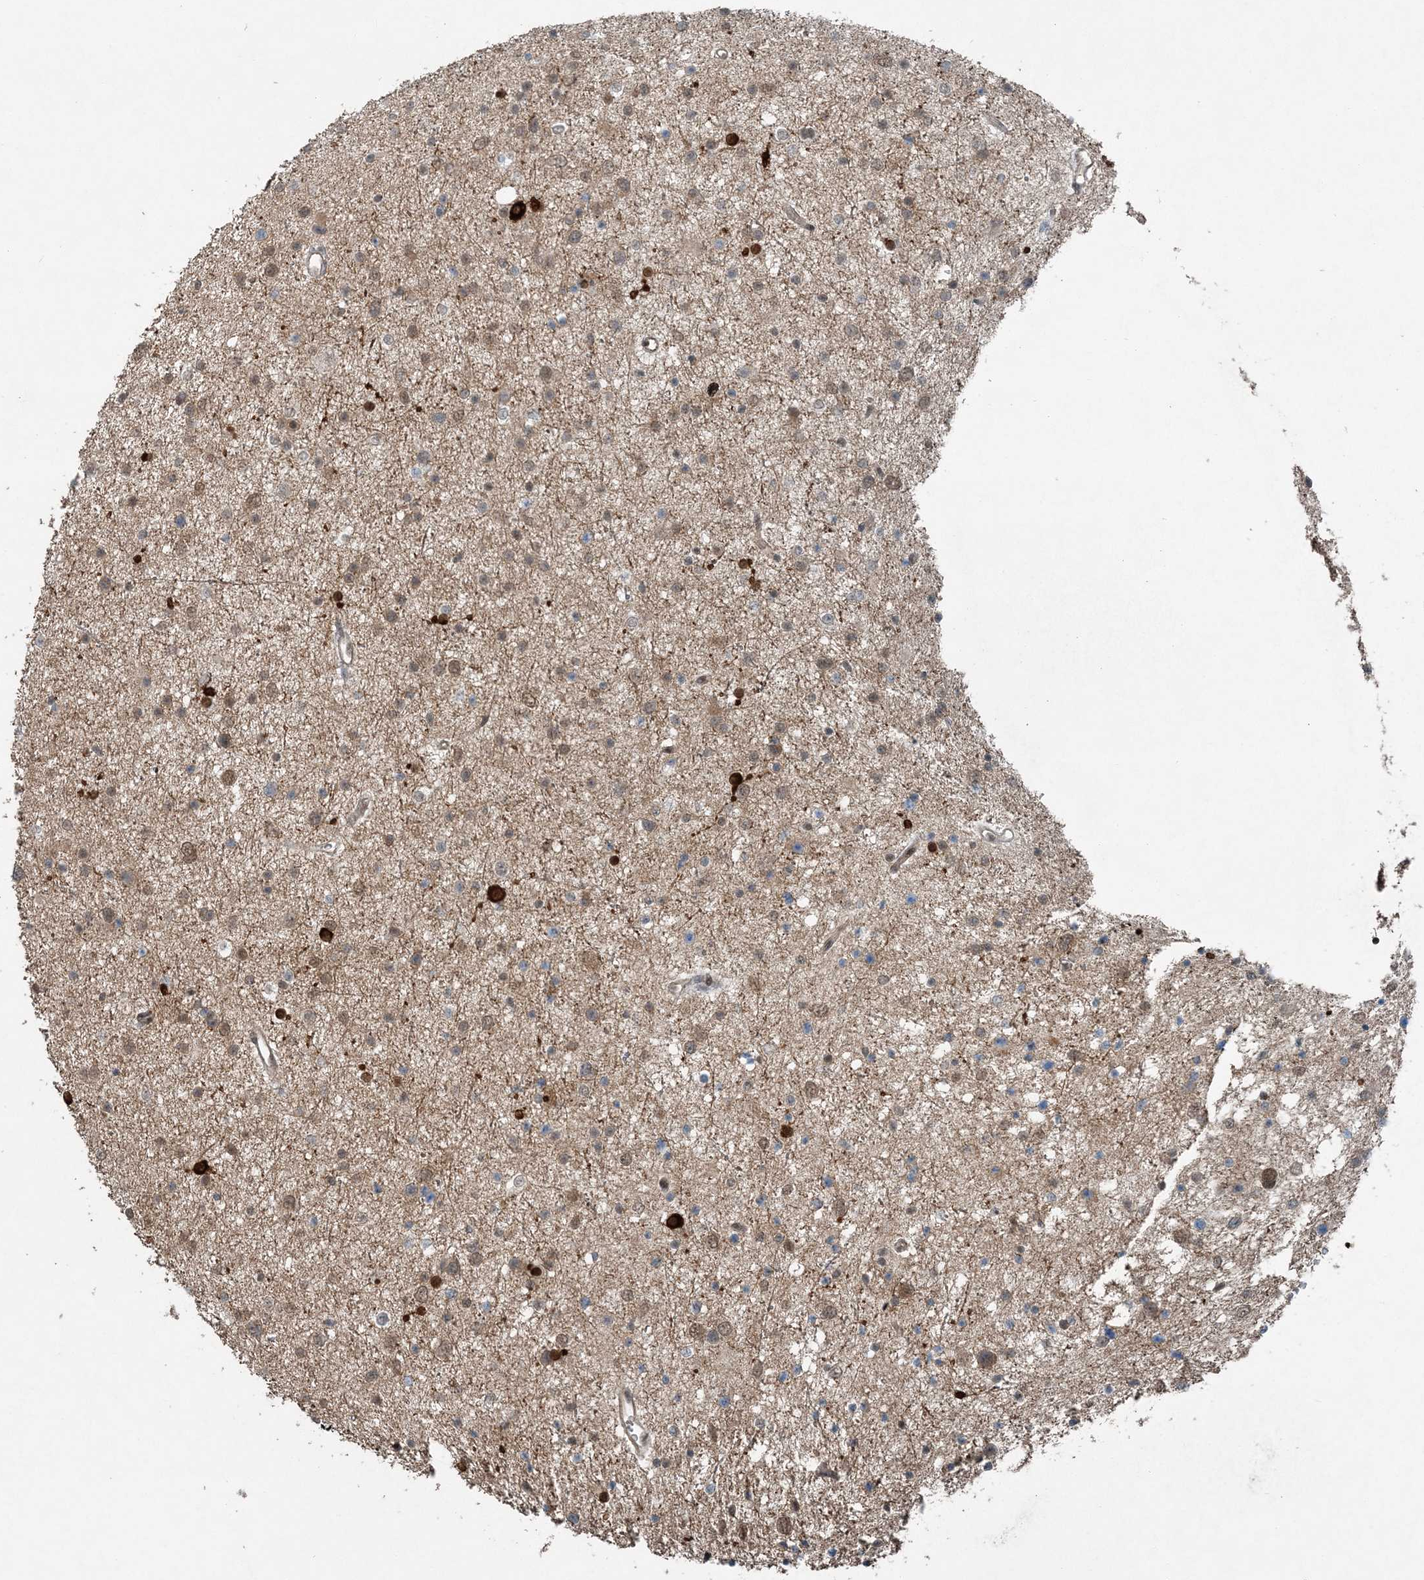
{"staining": {"intensity": "moderate", "quantity": ">75%", "location": "cytoplasmic/membranous,nuclear"}, "tissue": "glioma", "cell_type": "Tumor cells", "image_type": "cancer", "snomed": [{"axis": "morphology", "description": "Glioma, malignant, Low grade"}, {"axis": "topography", "description": "Brain"}], "caption": "Low-grade glioma (malignant) tissue exhibits moderate cytoplasmic/membranous and nuclear expression in about >75% of tumor cells, visualized by immunohistochemistry.", "gene": "COPS7B", "patient": {"sex": "female", "age": 37}}